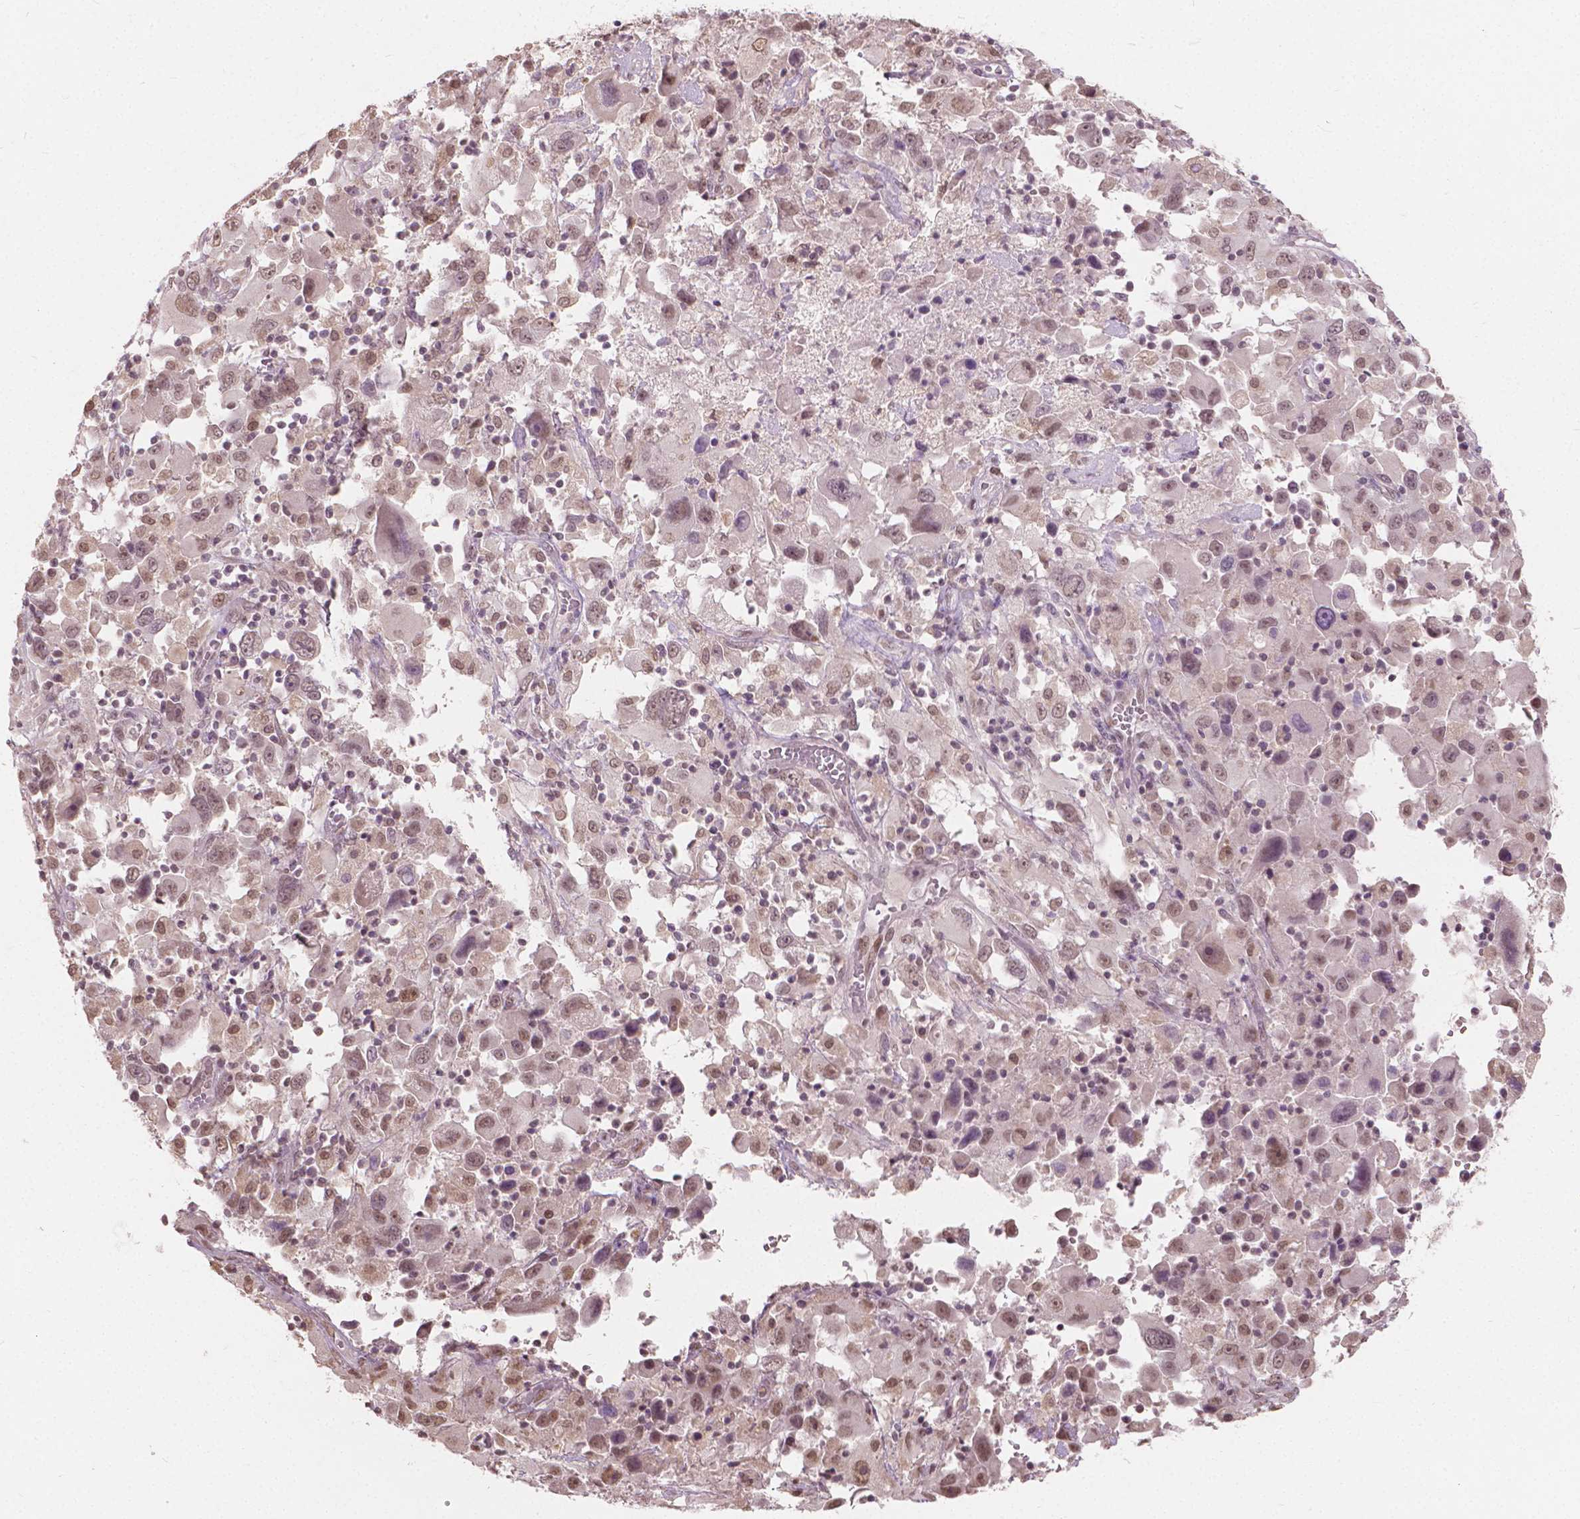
{"staining": {"intensity": "moderate", "quantity": ">75%", "location": "nuclear"}, "tissue": "melanoma", "cell_type": "Tumor cells", "image_type": "cancer", "snomed": [{"axis": "morphology", "description": "Malignant melanoma, Metastatic site"}, {"axis": "topography", "description": "Soft tissue"}], "caption": "Malignant melanoma (metastatic site) tissue reveals moderate nuclear staining in approximately >75% of tumor cells", "gene": "HOXA10", "patient": {"sex": "male", "age": 50}}